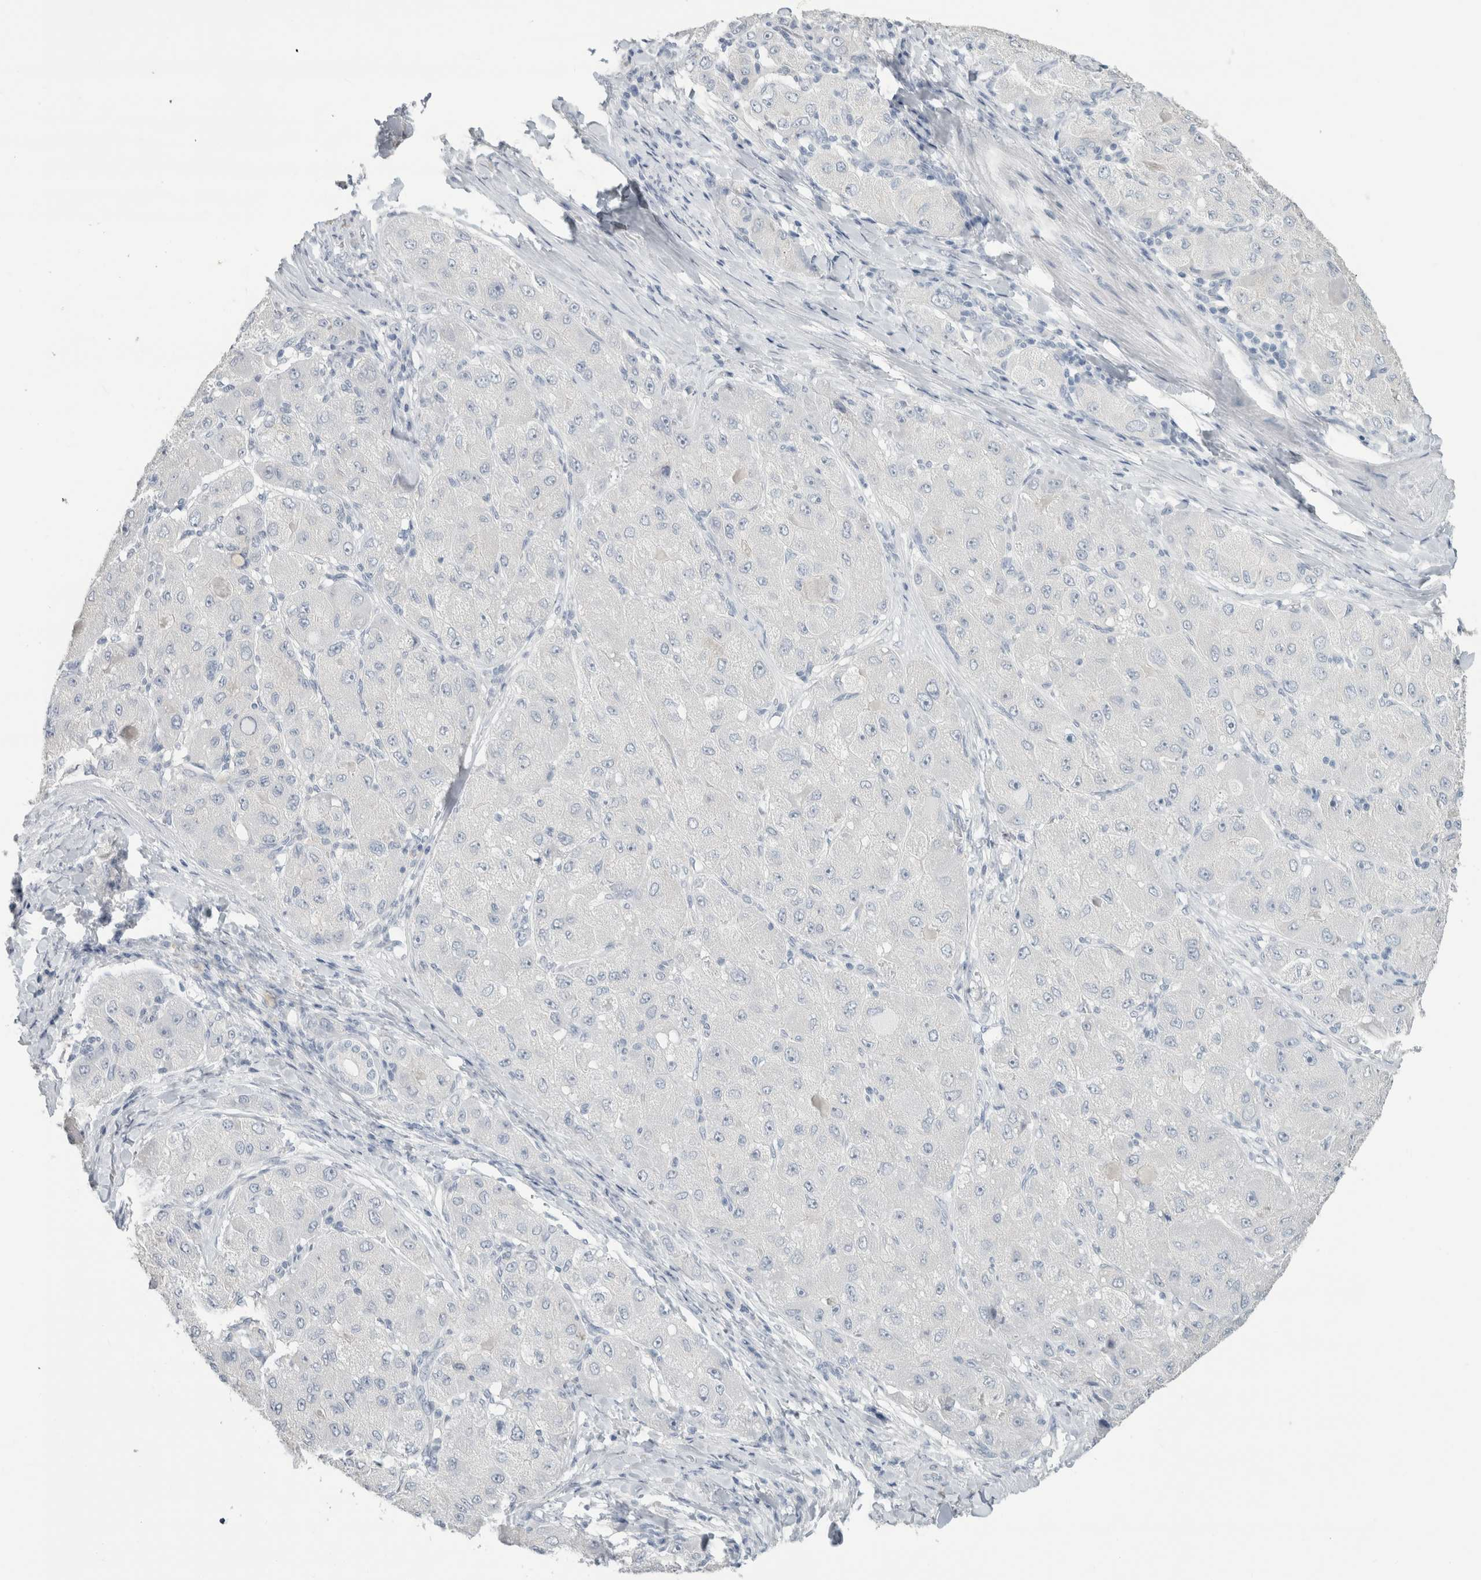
{"staining": {"intensity": "negative", "quantity": "none", "location": "none"}, "tissue": "liver cancer", "cell_type": "Tumor cells", "image_type": "cancer", "snomed": [{"axis": "morphology", "description": "Carcinoma, Hepatocellular, NOS"}, {"axis": "topography", "description": "Liver"}], "caption": "Protein analysis of liver cancer (hepatocellular carcinoma) exhibits no significant positivity in tumor cells.", "gene": "SLC6A1", "patient": {"sex": "male", "age": 80}}